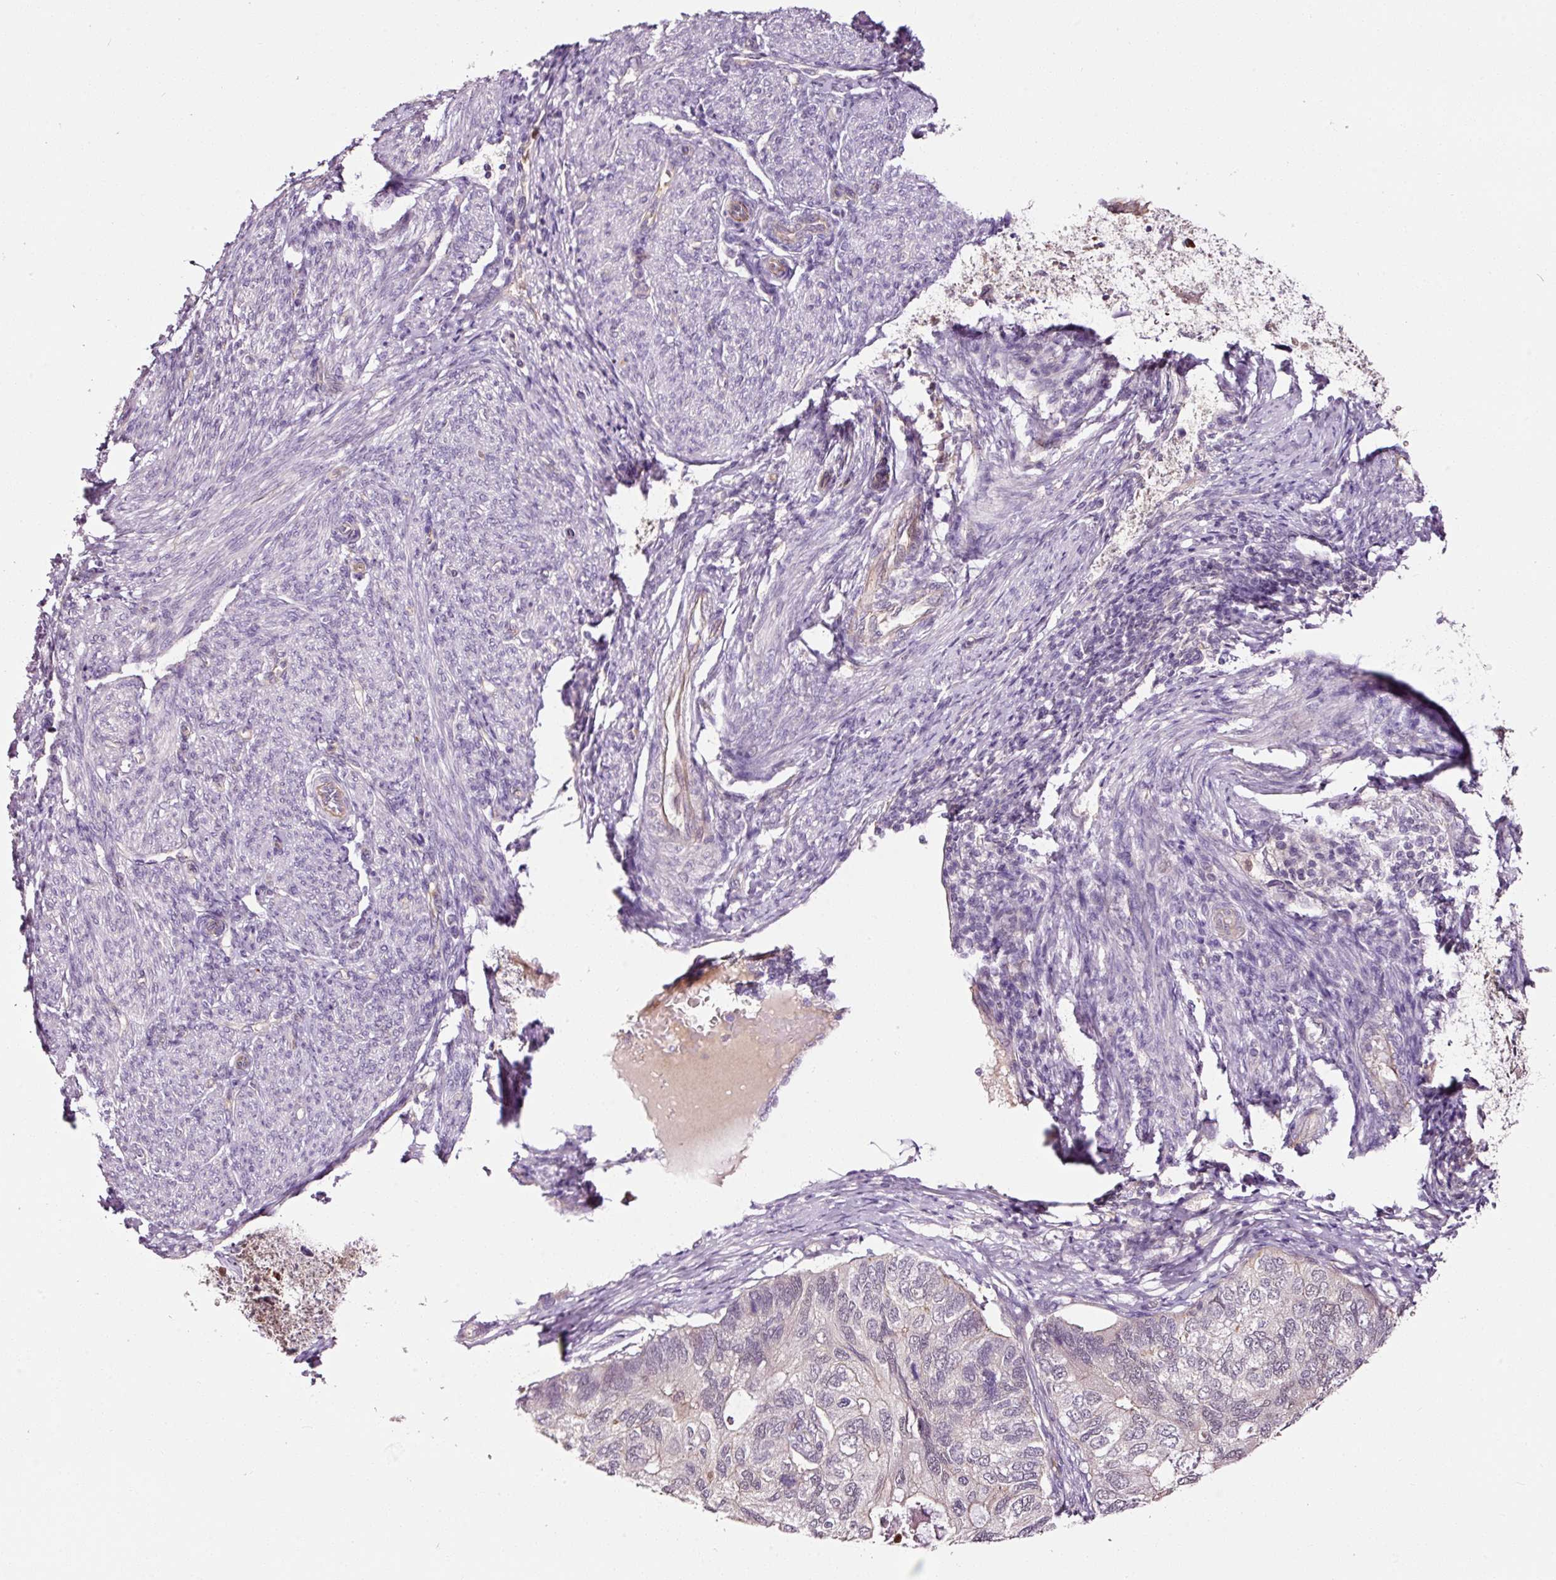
{"staining": {"intensity": "negative", "quantity": "none", "location": "none"}, "tissue": "endometrial cancer", "cell_type": "Tumor cells", "image_type": "cancer", "snomed": [{"axis": "morphology", "description": "Carcinoma, NOS"}, {"axis": "topography", "description": "Uterus"}], "caption": "Immunohistochemical staining of carcinoma (endometrial) exhibits no significant expression in tumor cells.", "gene": "ABCB4", "patient": {"sex": "female", "age": 76}}